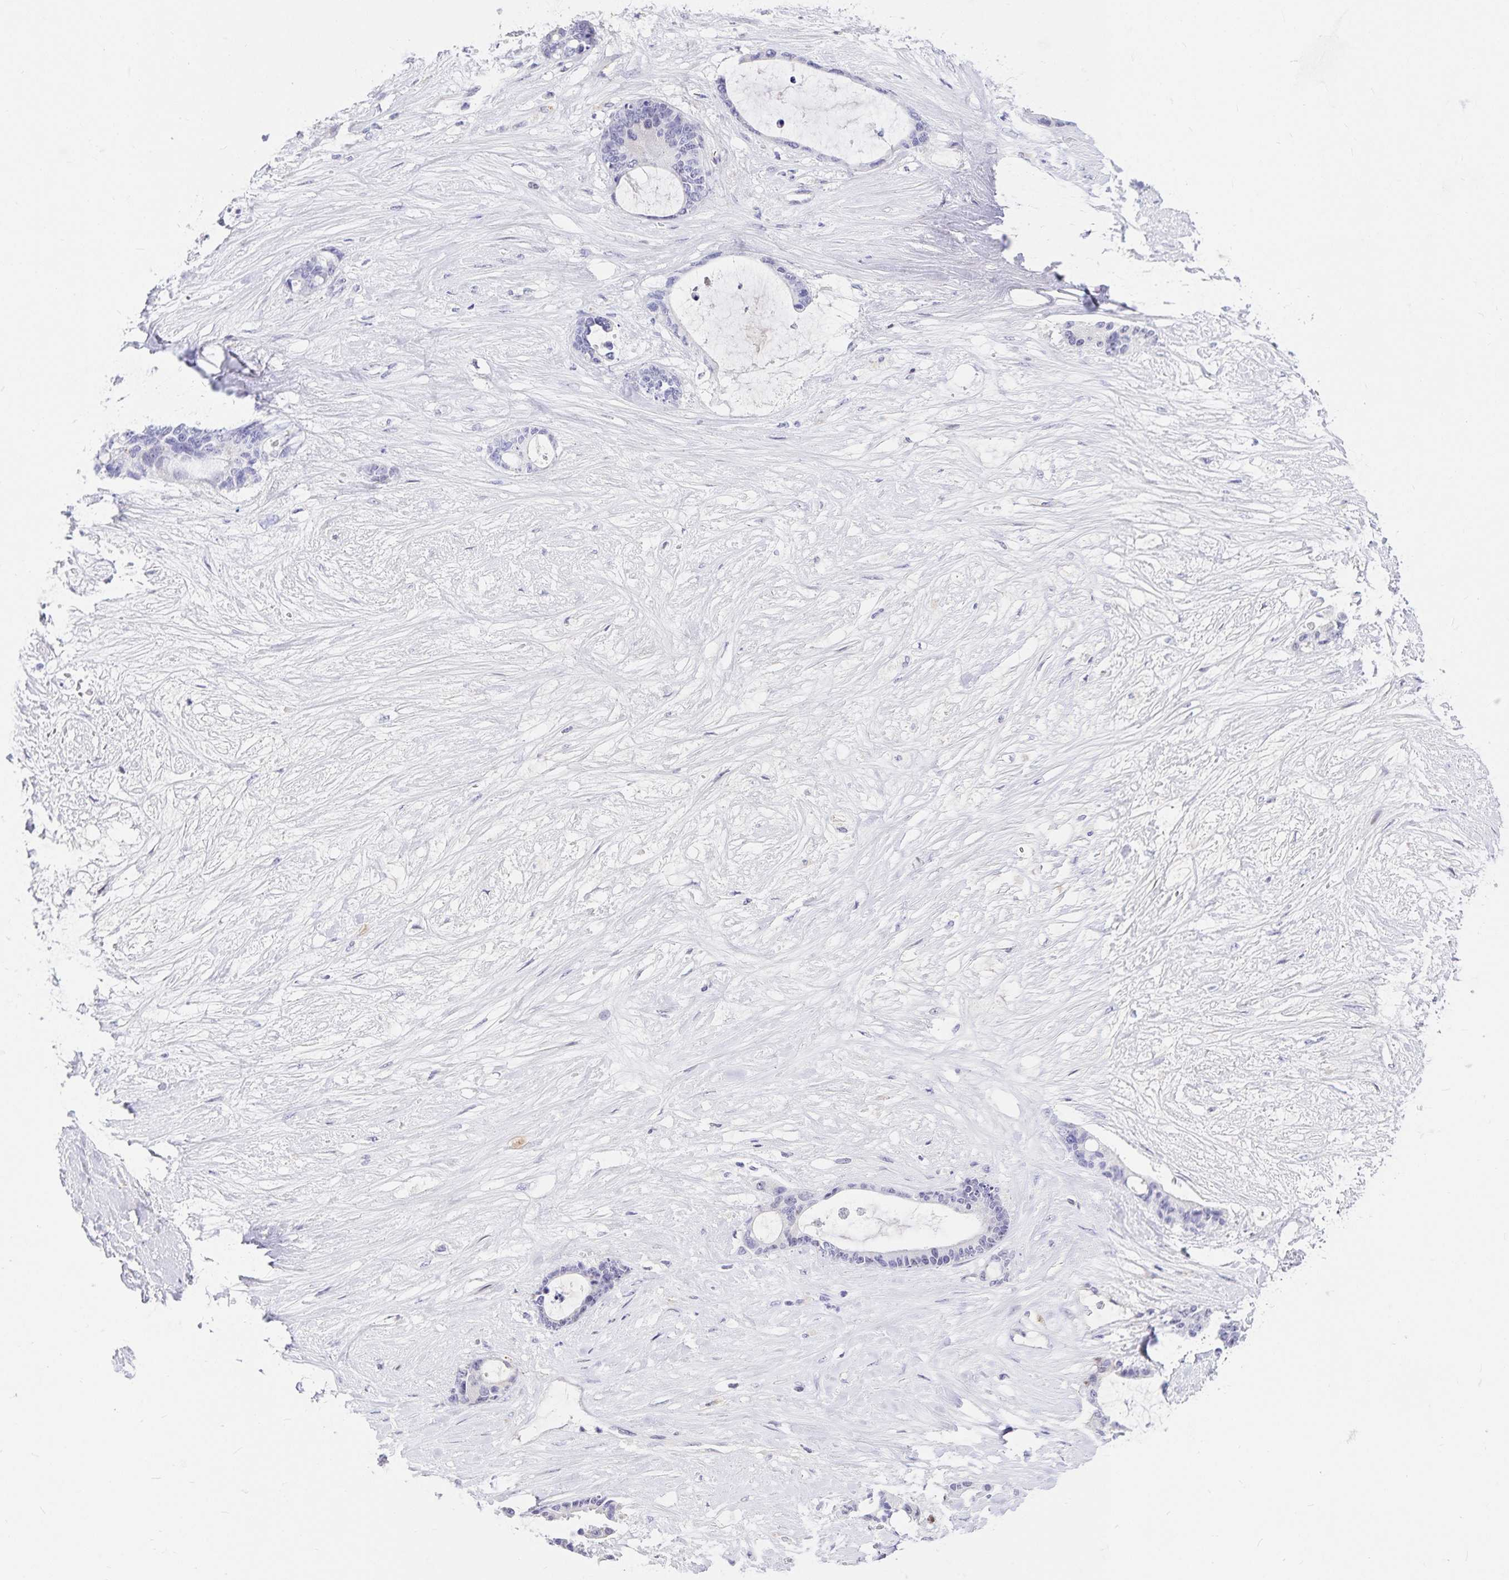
{"staining": {"intensity": "negative", "quantity": "none", "location": "none"}, "tissue": "liver cancer", "cell_type": "Tumor cells", "image_type": "cancer", "snomed": [{"axis": "morphology", "description": "Normal tissue, NOS"}, {"axis": "morphology", "description": "Cholangiocarcinoma"}, {"axis": "topography", "description": "Liver"}, {"axis": "topography", "description": "Peripheral nerve tissue"}], "caption": "IHC micrograph of liver cholangiocarcinoma stained for a protein (brown), which demonstrates no positivity in tumor cells.", "gene": "KBTBD13", "patient": {"sex": "female", "age": 73}}